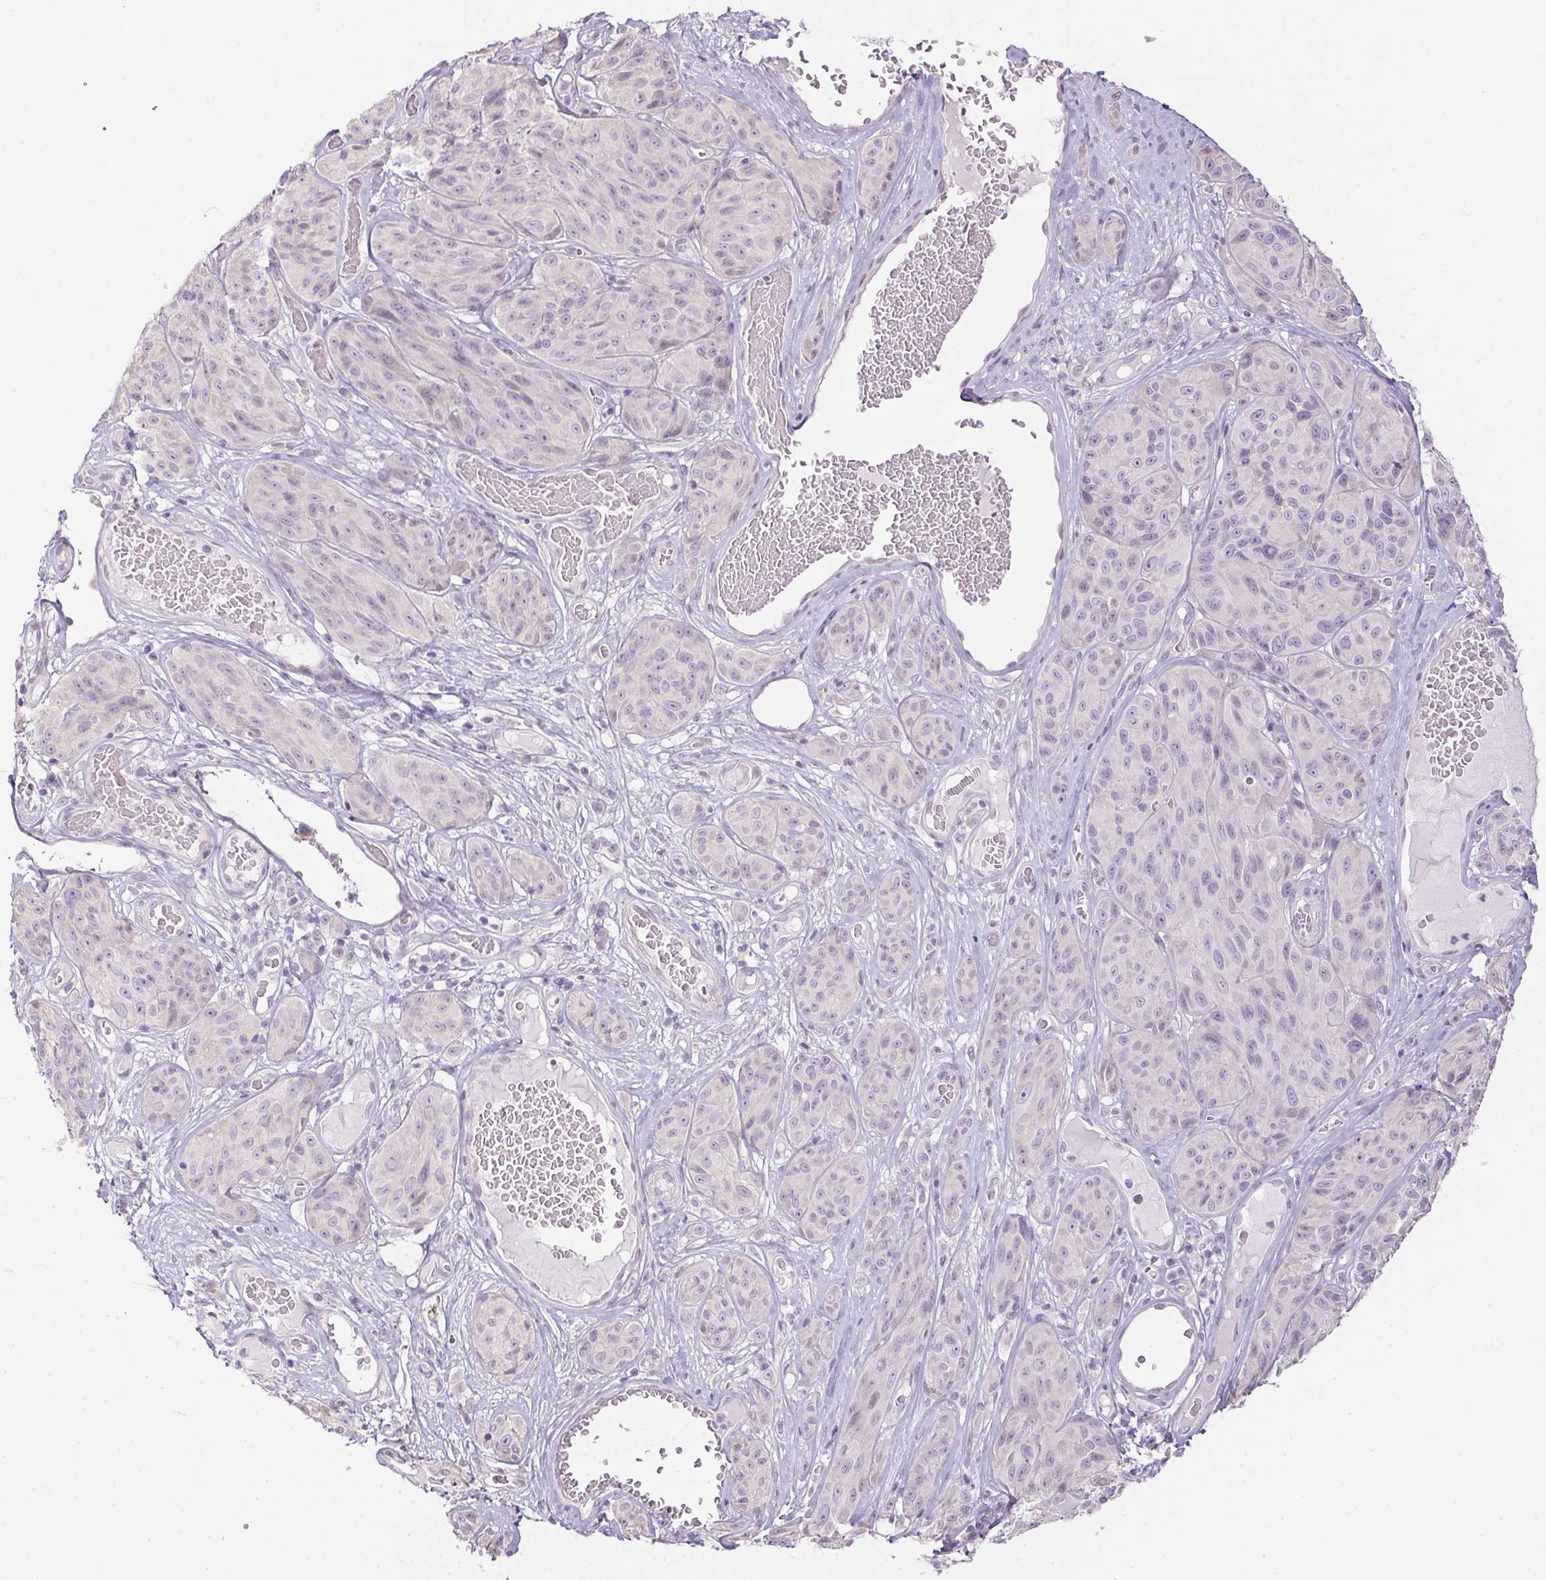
{"staining": {"intensity": "negative", "quantity": "none", "location": "none"}, "tissue": "melanoma", "cell_type": "Tumor cells", "image_type": "cancer", "snomed": [{"axis": "morphology", "description": "Malignant melanoma, NOS"}, {"axis": "topography", "description": "Skin"}], "caption": "Immunohistochemistry (IHC) micrograph of human malignant melanoma stained for a protein (brown), which shows no staining in tumor cells.", "gene": "CTCFL", "patient": {"sex": "male", "age": 91}}